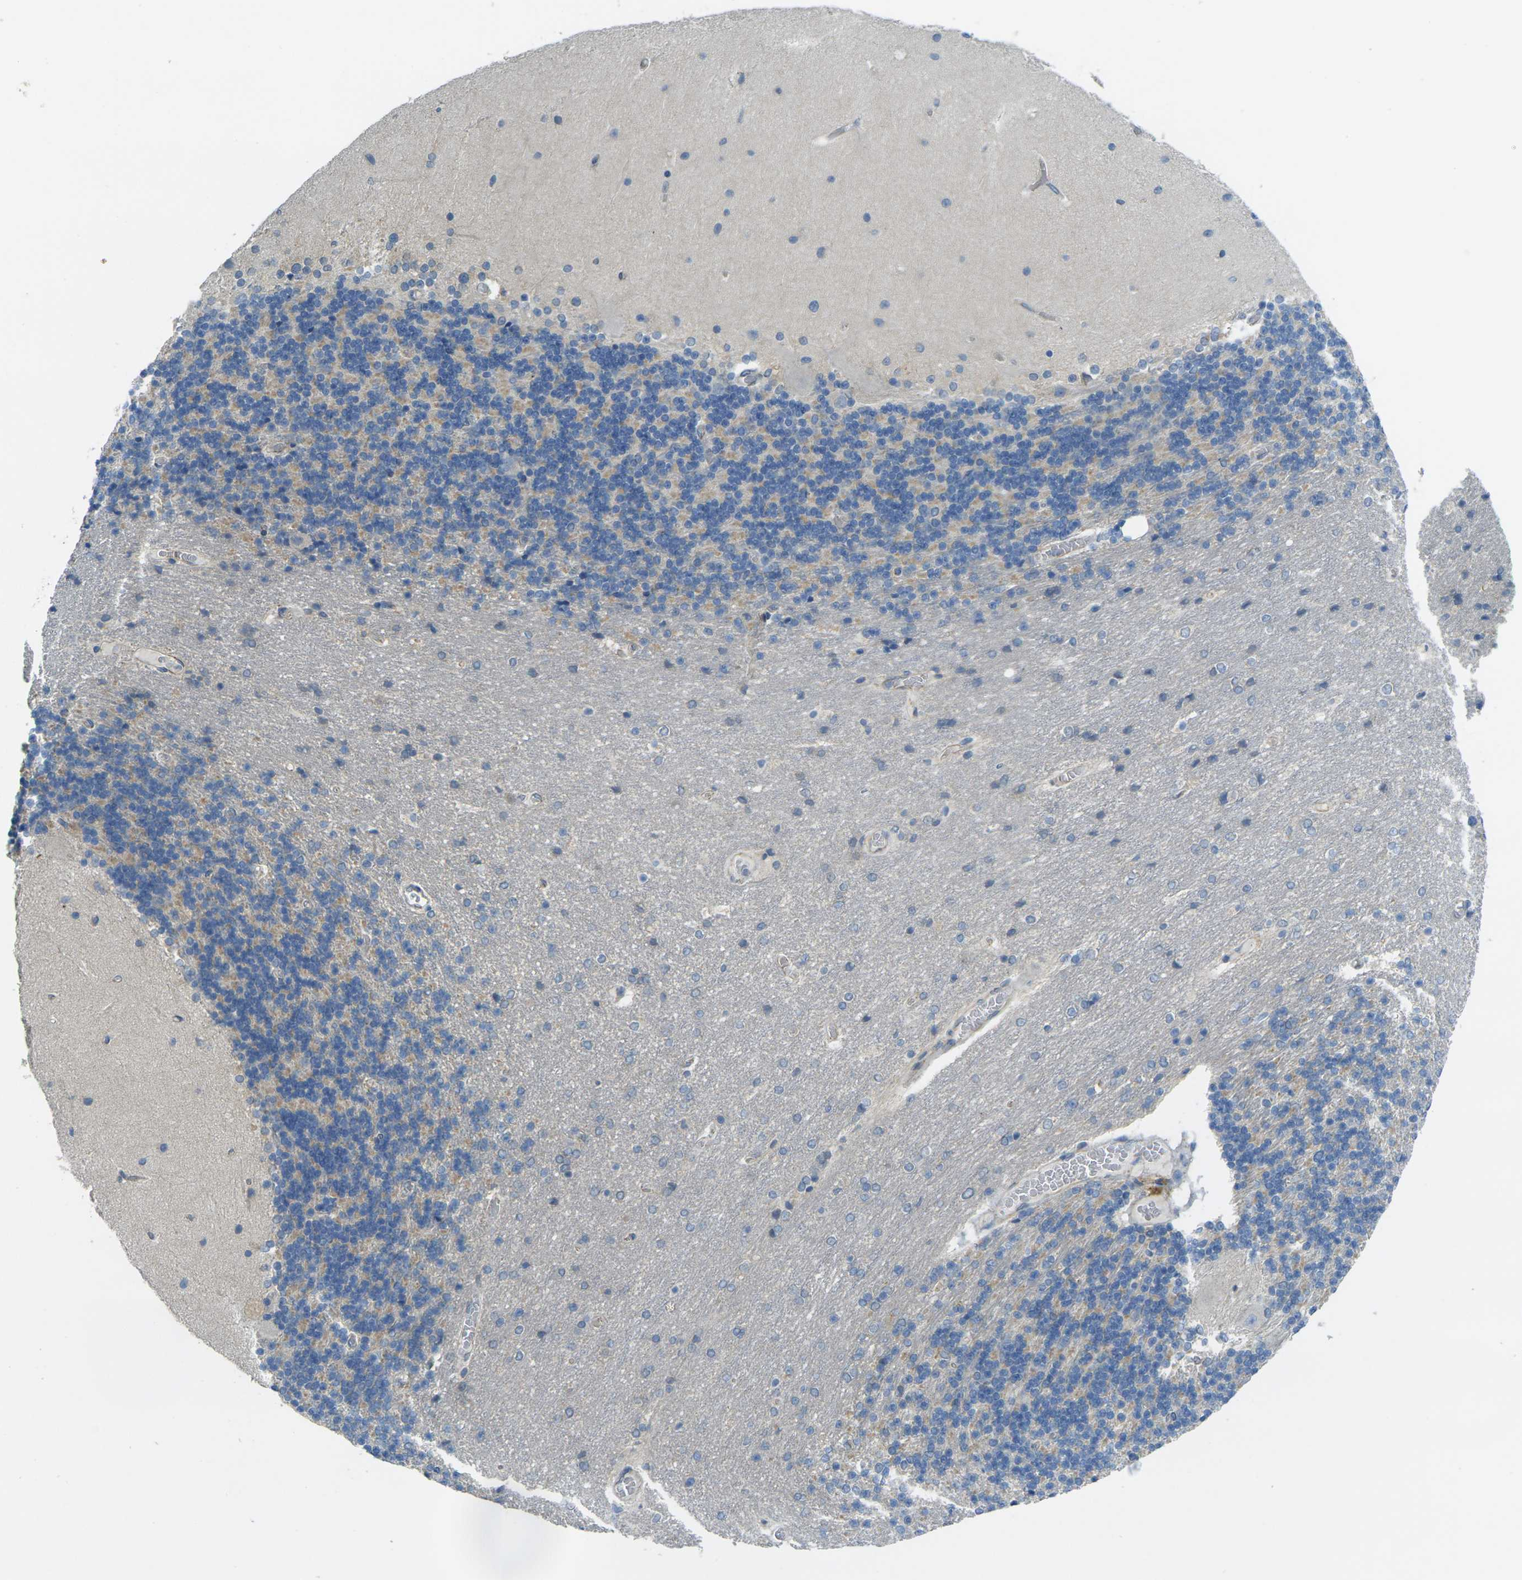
{"staining": {"intensity": "moderate", "quantity": "25%-75%", "location": "cytoplasmic/membranous"}, "tissue": "cerebellum", "cell_type": "Cells in granular layer", "image_type": "normal", "snomed": [{"axis": "morphology", "description": "Normal tissue, NOS"}, {"axis": "topography", "description": "Cerebellum"}], "caption": "This micrograph exhibits IHC staining of normal cerebellum, with medium moderate cytoplasmic/membranous expression in approximately 25%-75% of cells in granular layer.", "gene": "RHBDD1", "patient": {"sex": "female", "age": 54}}